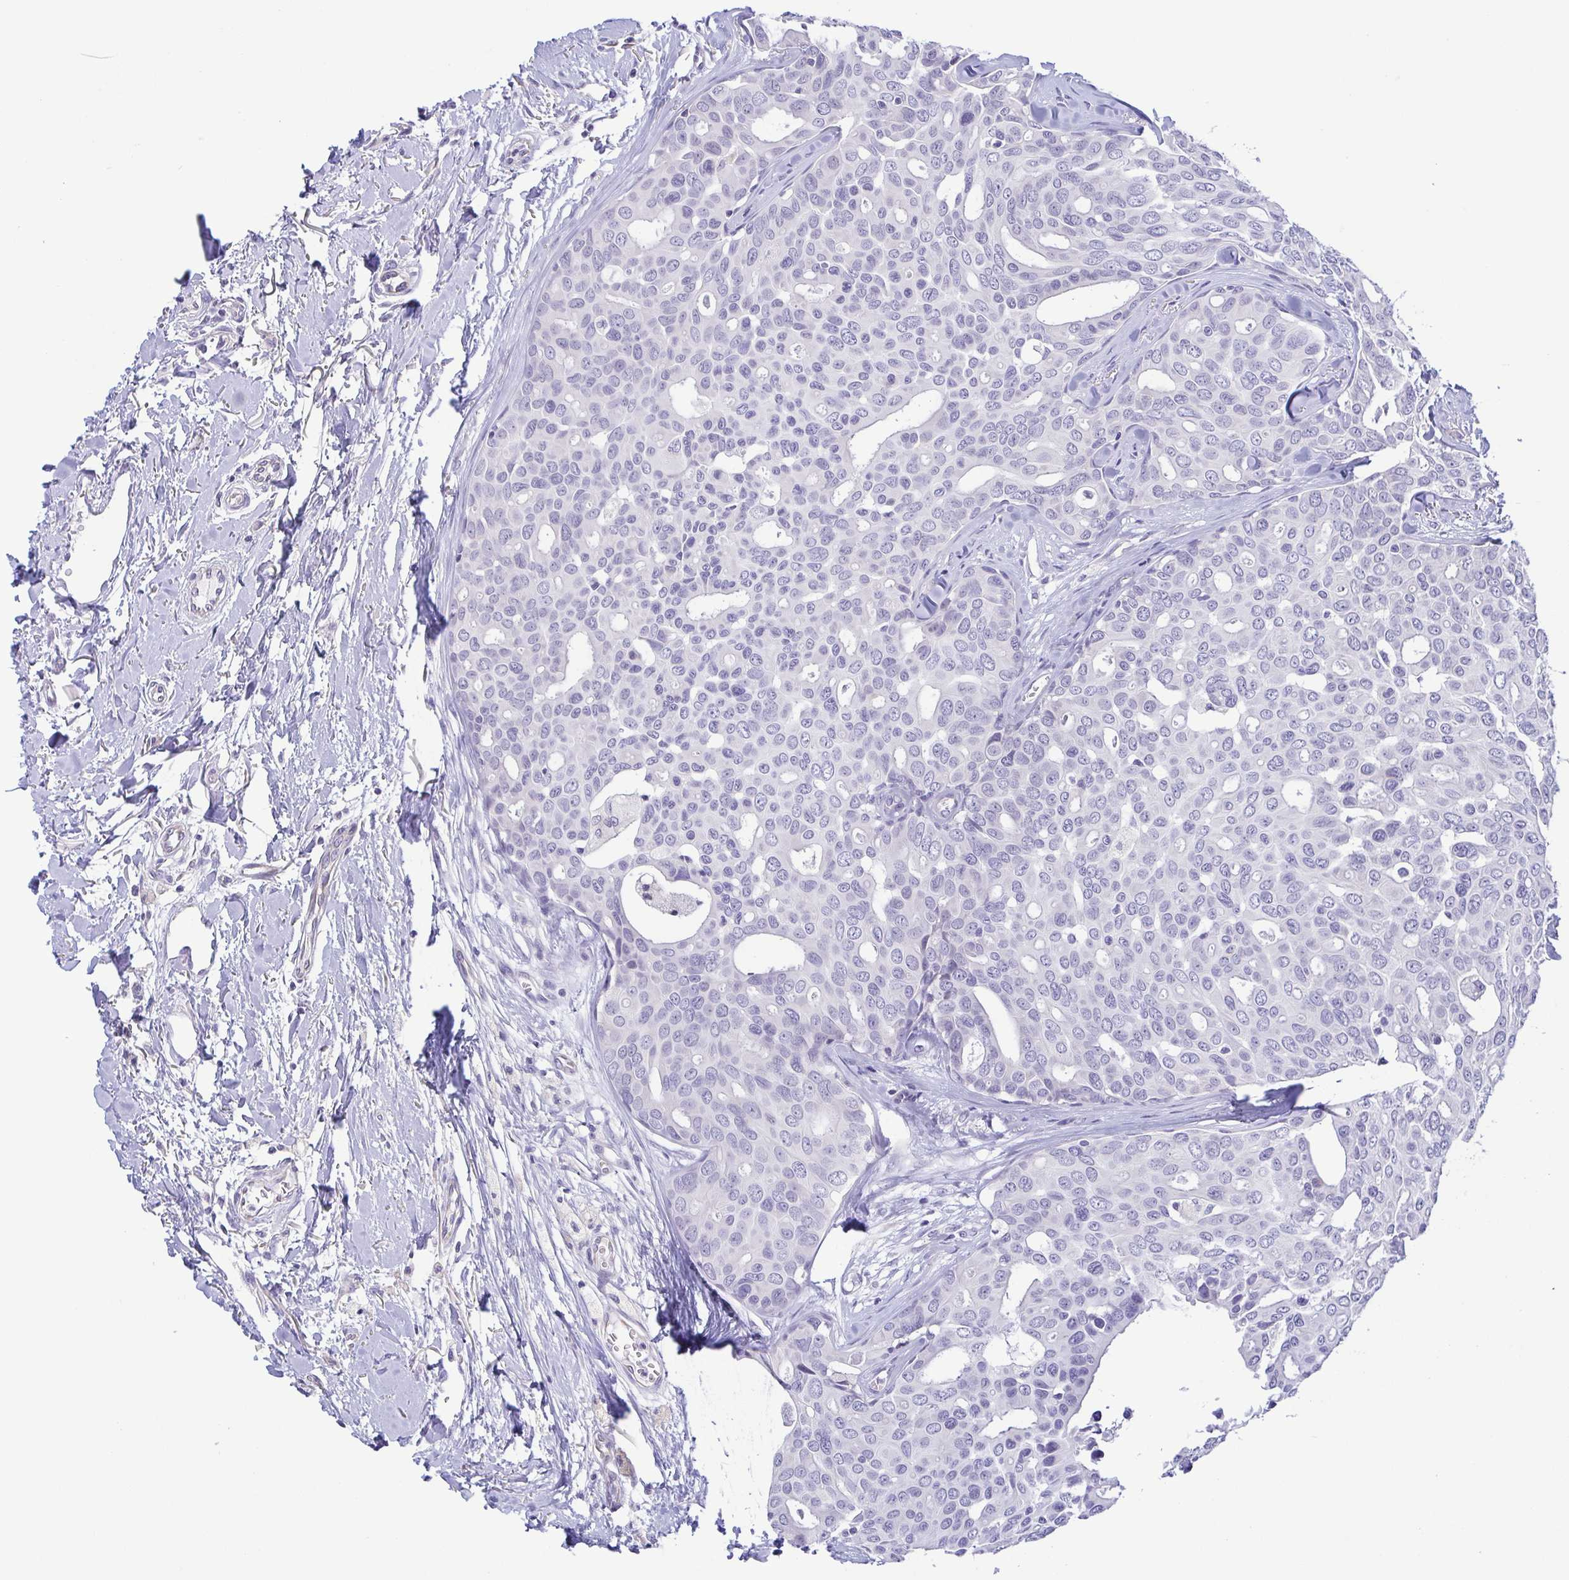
{"staining": {"intensity": "negative", "quantity": "none", "location": "none"}, "tissue": "breast cancer", "cell_type": "Tumor cells", "image_type": "cancer", "snomed": [{"axis": "morphology", "description": "Duct carcinoma"}, {"axis": "topography", "description": "Breast"}], "caption": "Tumor cells show no significant staining in breast intraductal carcinoma.", "gene": "MYL7", "patient": {"sex": "female", "age": 54}}